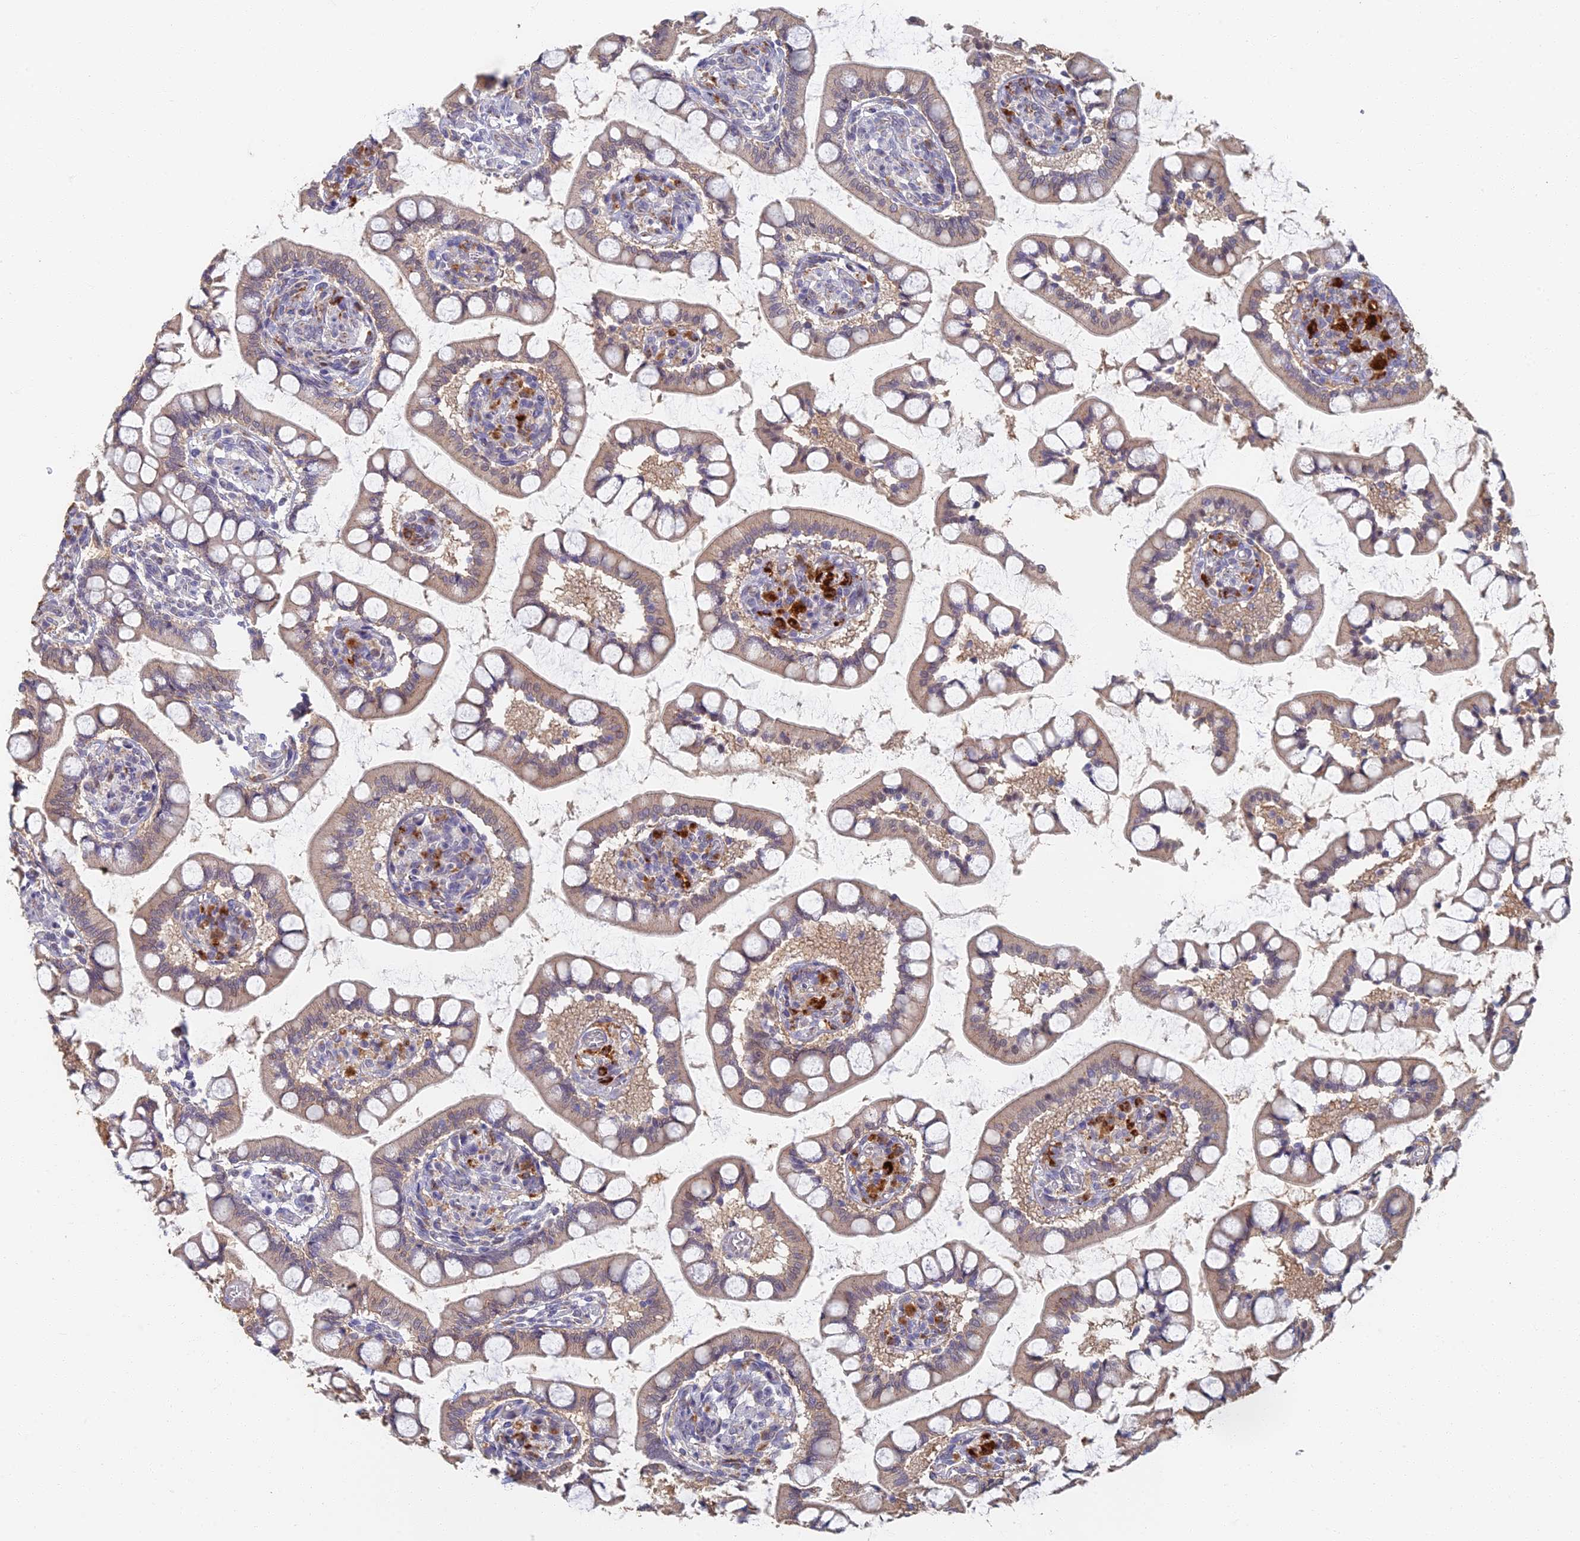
{"staining": {"intensity": "moderate", "quantity": "25%-75%", "location": "cytoplasmic/membranous"}, "tissue": "small intestine", "cell_type": "Glandular cells", "image_type": "normal", "snomed": [{"axis": "morphology", "description": "Normal tissue, NOS"}, {"axis": "topography", "description": "Small intestine"}], "caption": "Immunohistochemistry histopathology image of normal small intestine: small intestine stained using immunohistochemistry (IHC) shows medium levels of moderate protein expression localized specifically in the cytoplasmic/membranous of glandular cells, appearing as a cytoplasmic/membranous brown color.", "gene": "GPATCH1", "patient": {"sex": "male", "age": 52}}